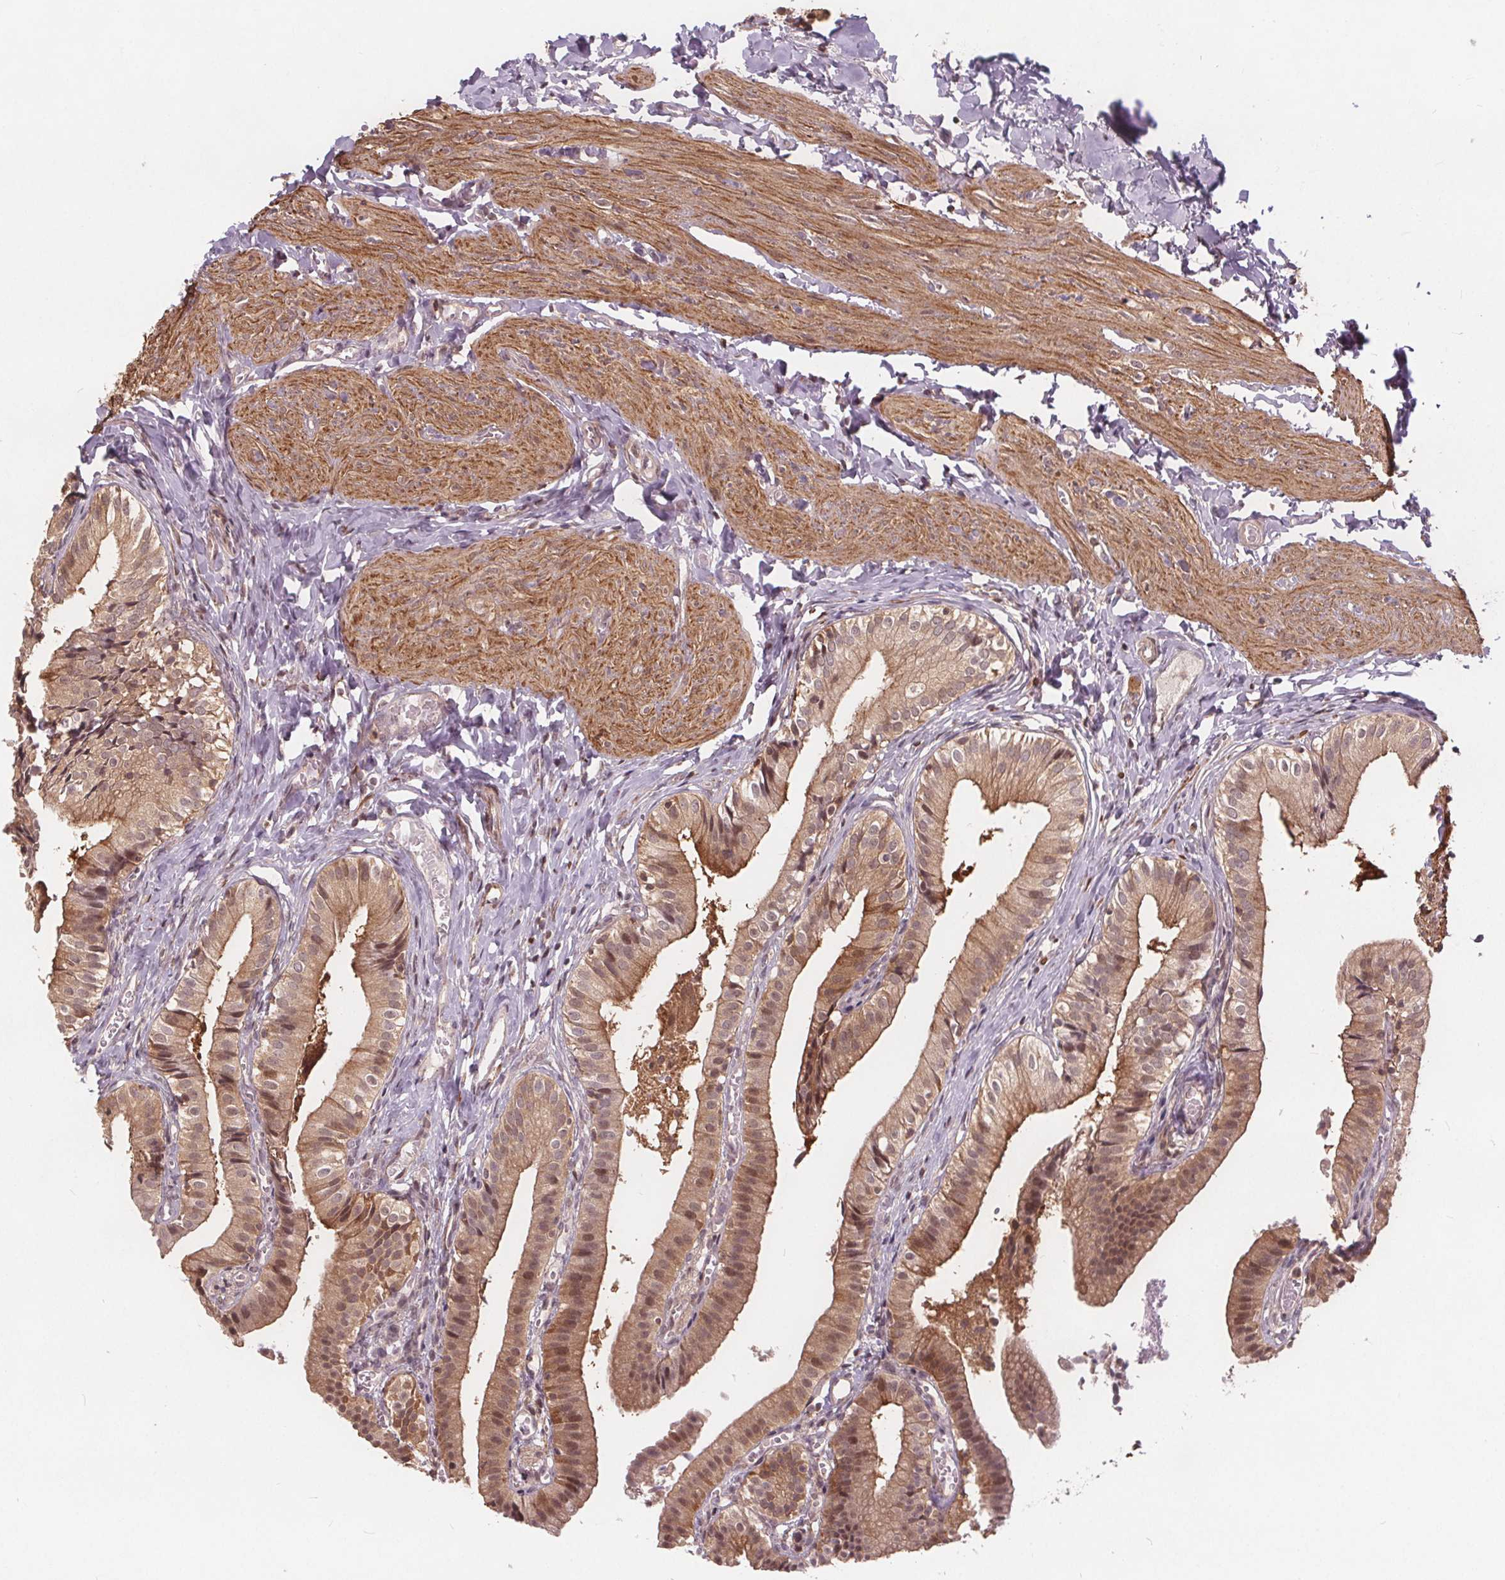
{"staining": {"intensity": "moderate", "quantity": ">75%", "location": "cytoplasmic/membranous,nuclear"}, "tissue": "gallbladder", "cell_type": "Glandular cells", "image_type": "normal", "snomed": [{"axis": "morphology", "description": "Normal tissue, NOS"}, {"axis": "topography", "description": "Gallbladder"}], "caption": "IHC of unremarkable human gallbladder displays medium levels of moderate cytoplasmic/membranous,nuclear staining in about >75% of glandular cells.", "gene": "HIF1AN", "patient": {"sex": "female", "age": 47}}